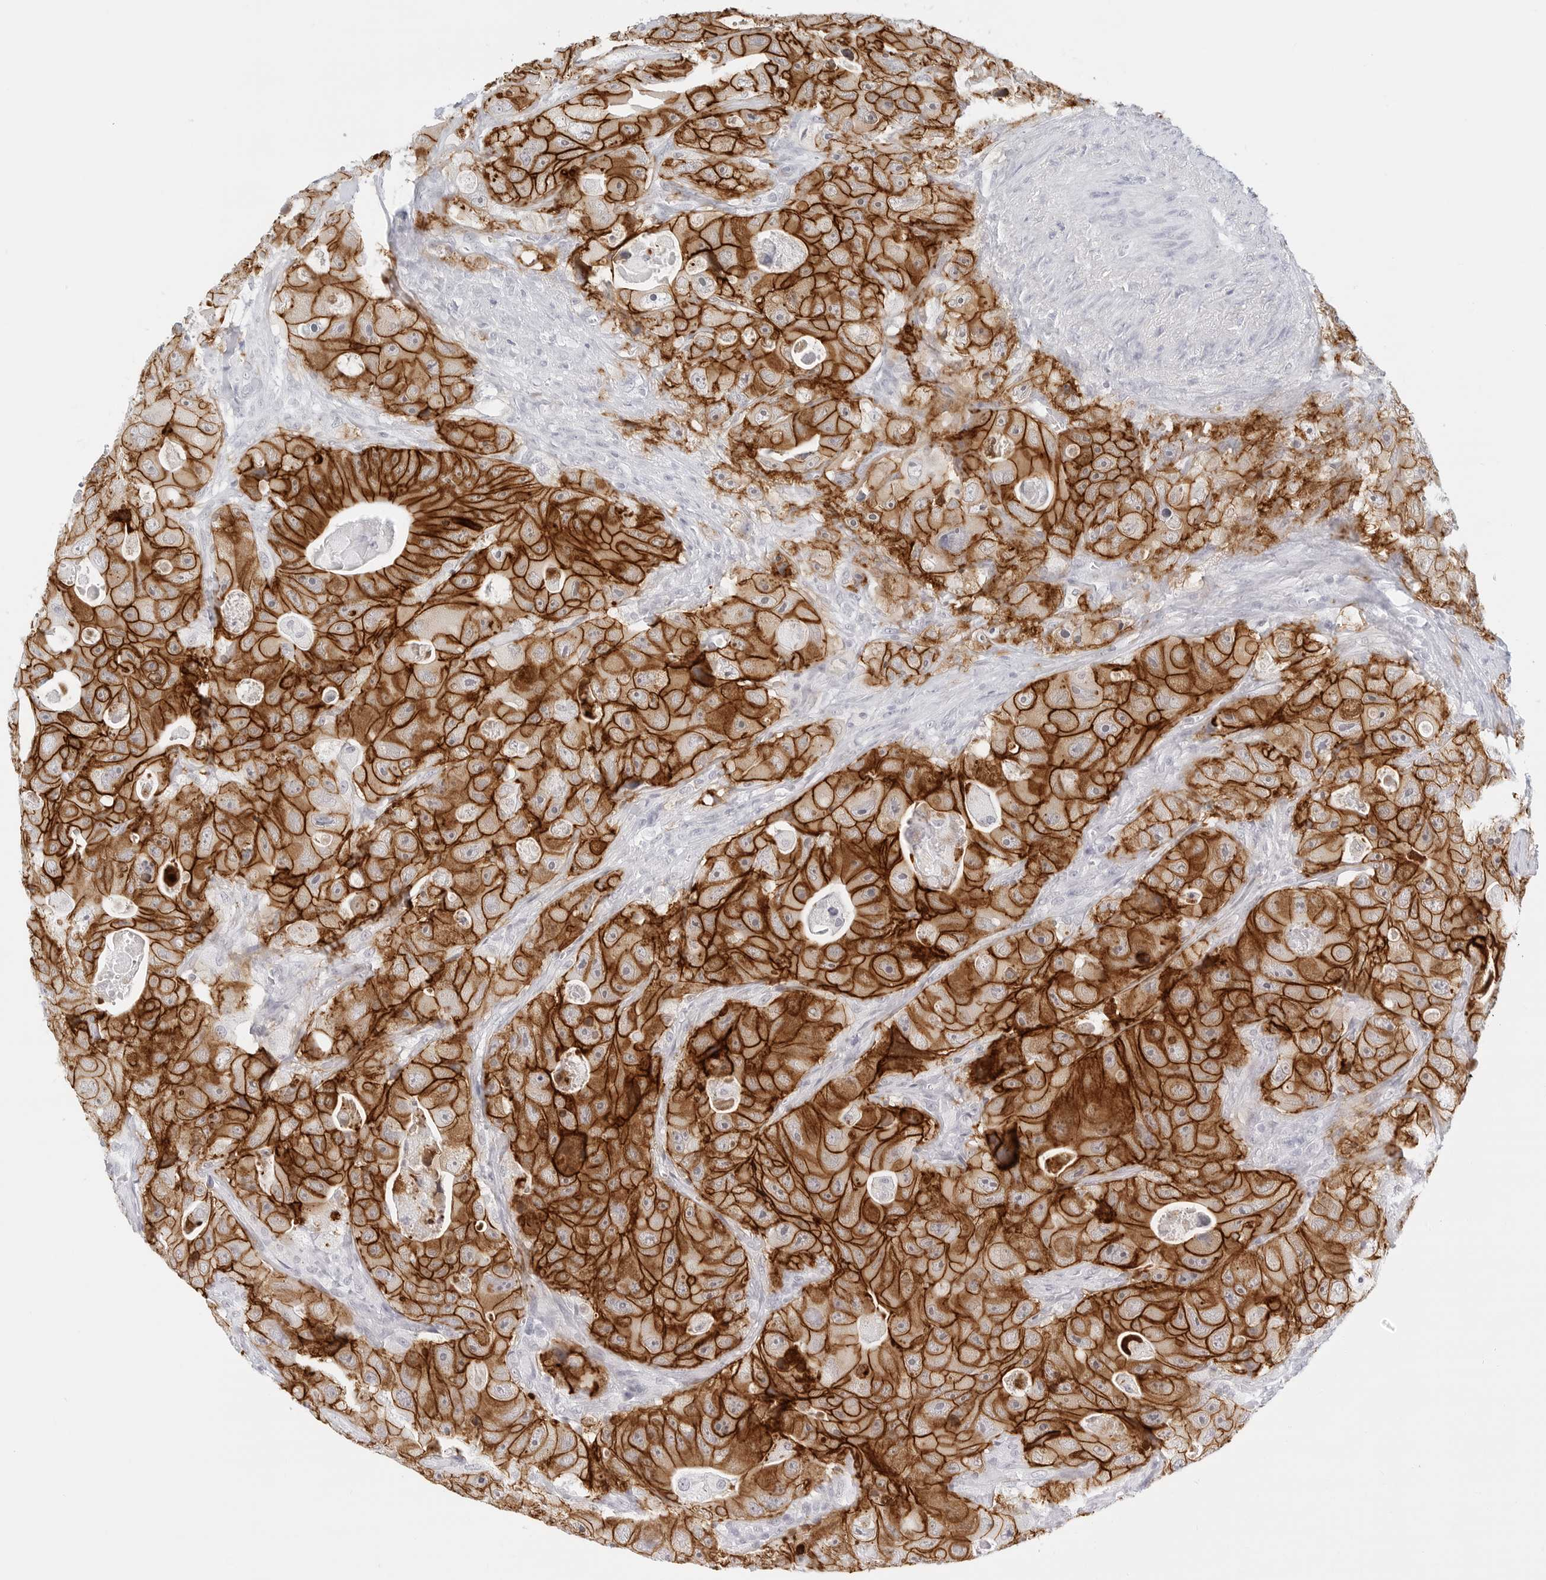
{"staining": {"intensity": "strong", "quantity": ">75%", "location": "cytoplasmic/membranous"}, "tissue": "colorectal cancer", "cell_type": "Tumor cells", "image_type": "cancer", "snomed": [{"axis": "morphology", "description": "Adenocarcinoma, NOS"}, {"axis": "topography", "description": "Colon"}], "caption": "Immunohistochemistry (DAB) staining of human adenocarcinoma (colorectal) displays strong cytoplasmic/membranous protein positivity in approximately >75% of tumor cells.", "gene": "CDH1", "patient": {"sex": "female", "age": 46}}